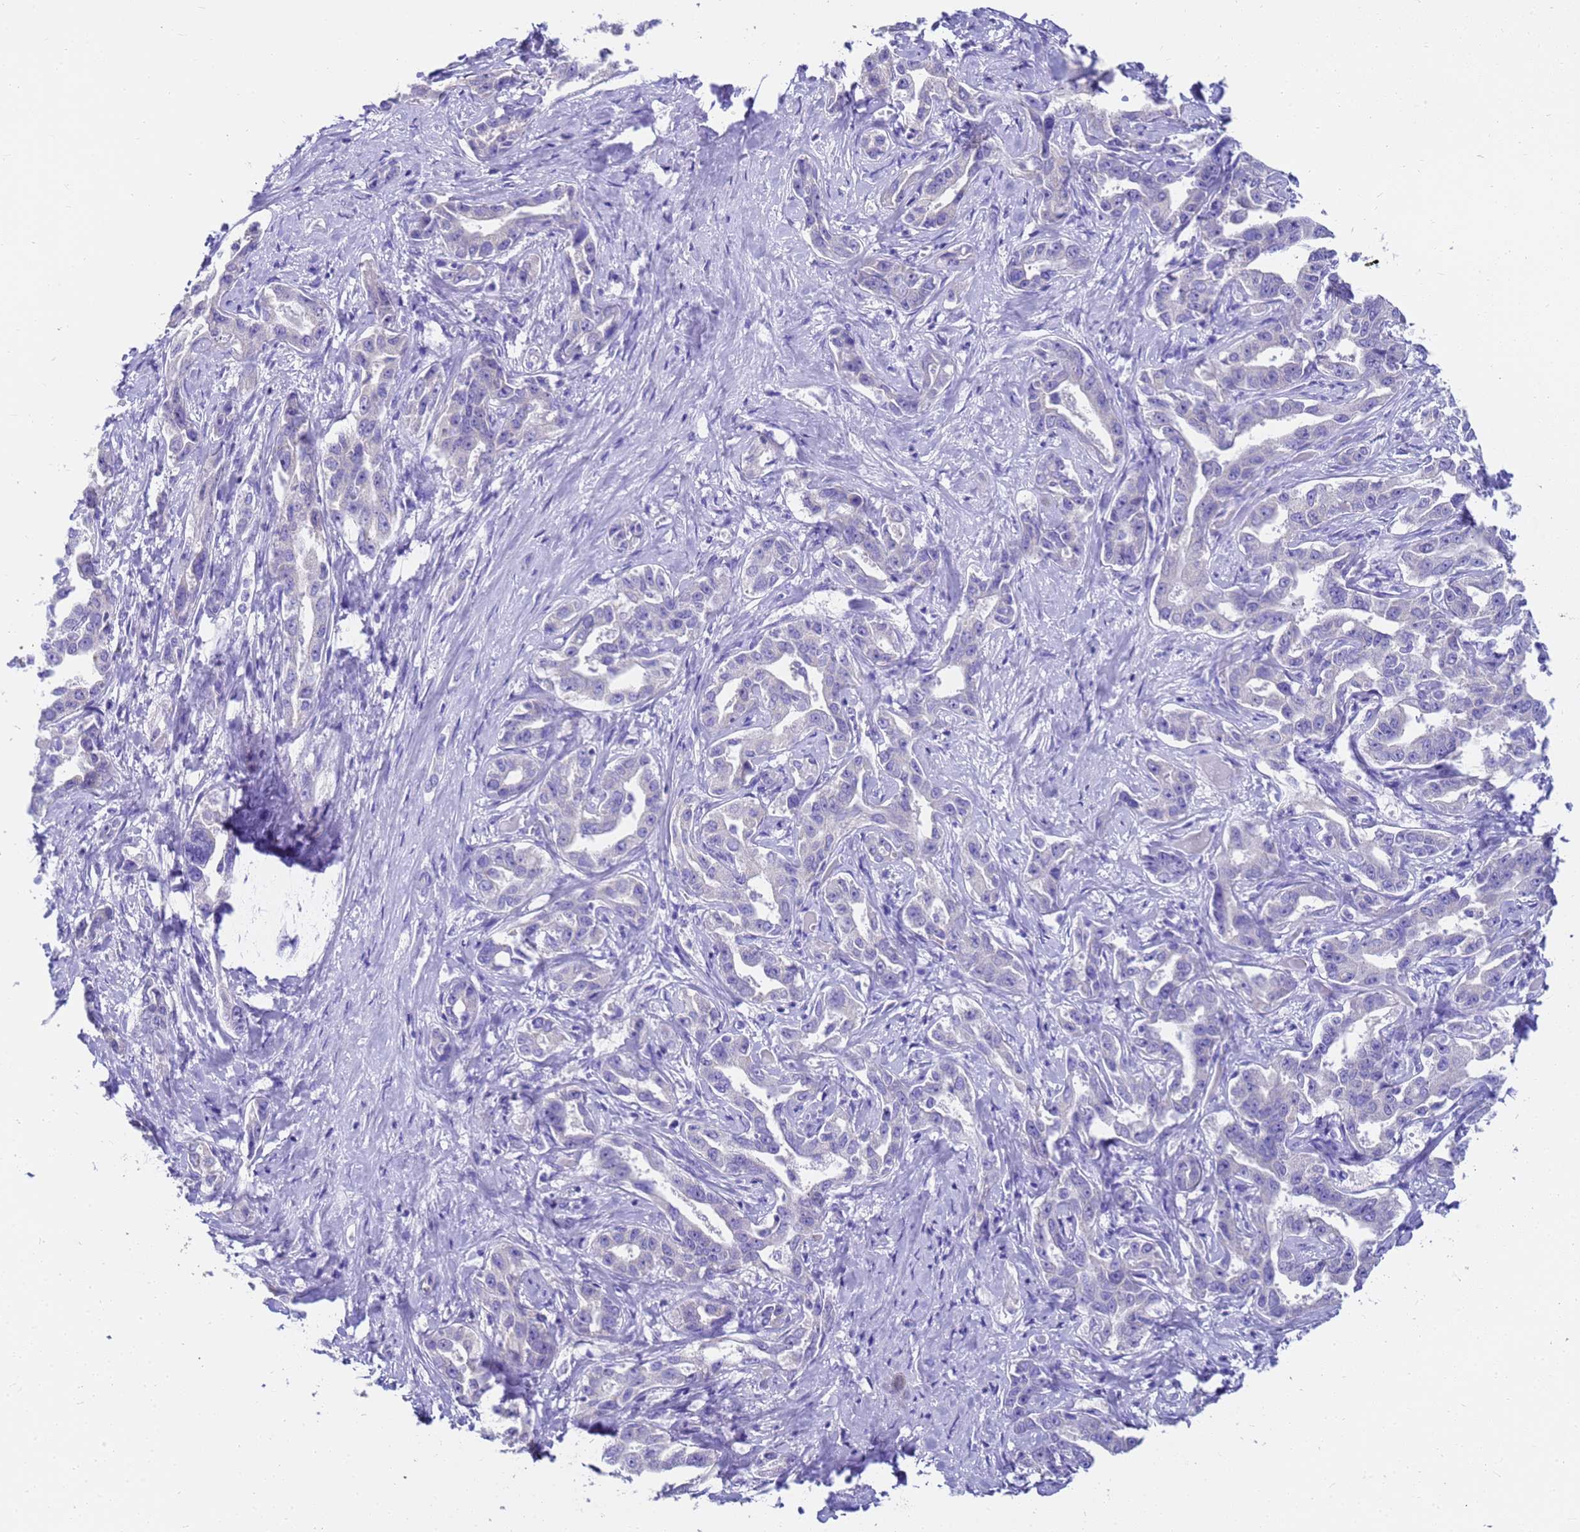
{"staining": {"intensity": "negative", "quantity": "none", "location": "none"}, "tissue": "liver cancer", "cell_type": "Tumor cells", "image_type": "cancer", "snomed": [{"axis": "morphology", "description": "Cholangiocarcinoma"}, {"axis": "topography", "description": "Liver"}], "caption": "There is no significant positivity in tumor cells of liver cancer. The staining was performed using DAB (3,3'-diaminobenzidine) to visualize the protein expression in brown, while the nuclei were stained in blue with hematoxylin (Magnification: 20x).", "gene": "MS4A13", "patient": {"sex": "male", "age": 59}}